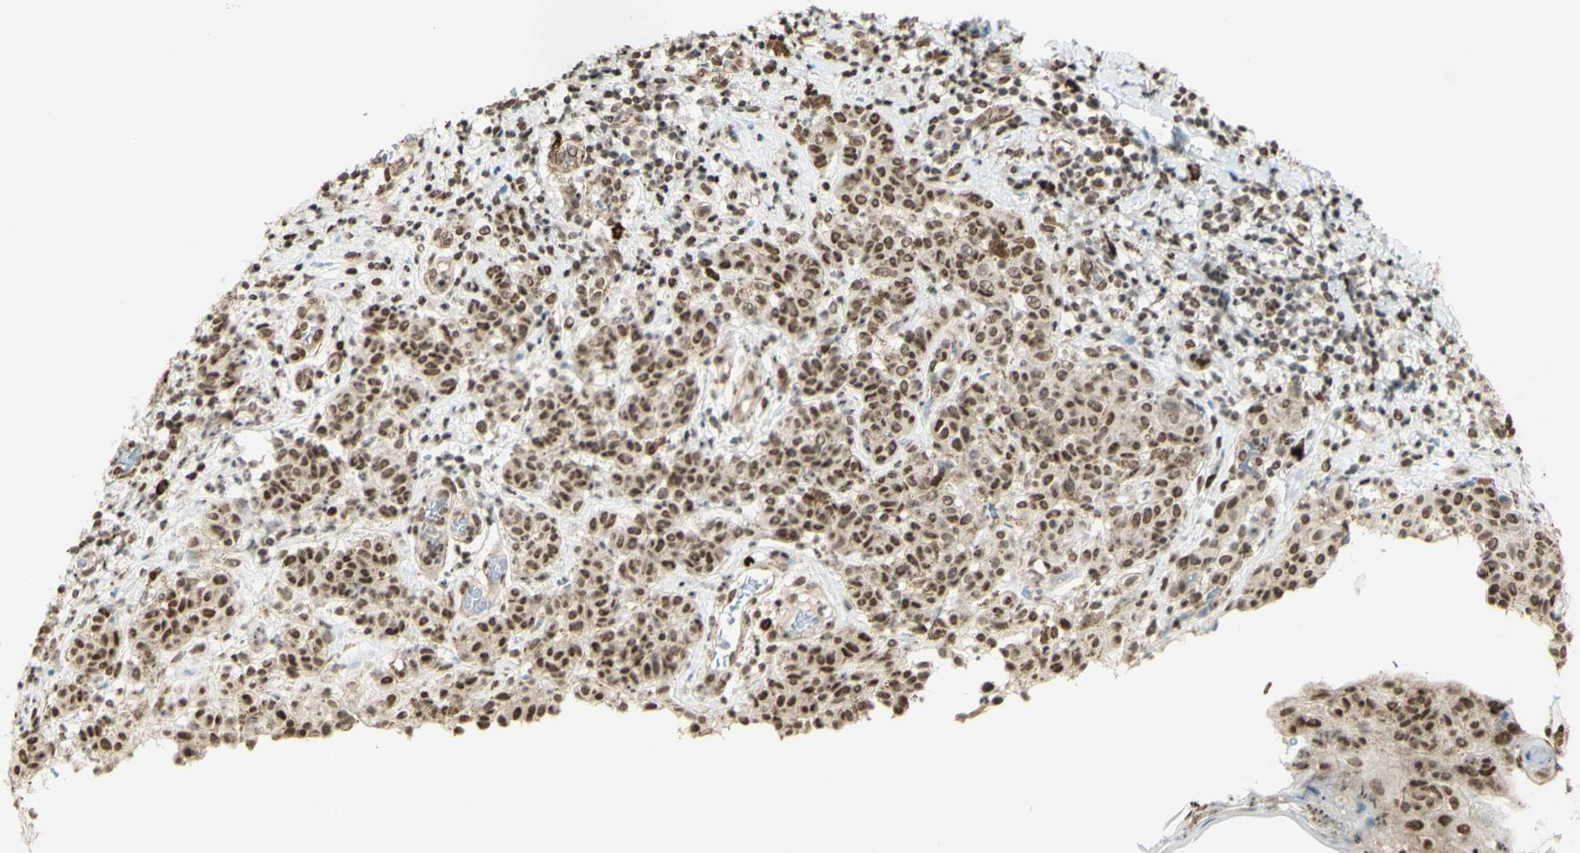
{"staining": {"intensity": "moderate", "quantity": ">75%", "location": "nuclear"}, "tissue": "melanoma", "cell_type": "Tumor cells", "image_type": "cancer", "snomed": [{"axis": "morphology", "description": "Malignant melanoma, NOS"}, {"axis": "topography", "description": "Skin"}], "caption": "This is an image of IHC staining of melanoma, which shows moderate positivity in the nuclear of tumor cells.", "gene": "ZMYM6", "patient": {"sex": "male", "age": 64}}